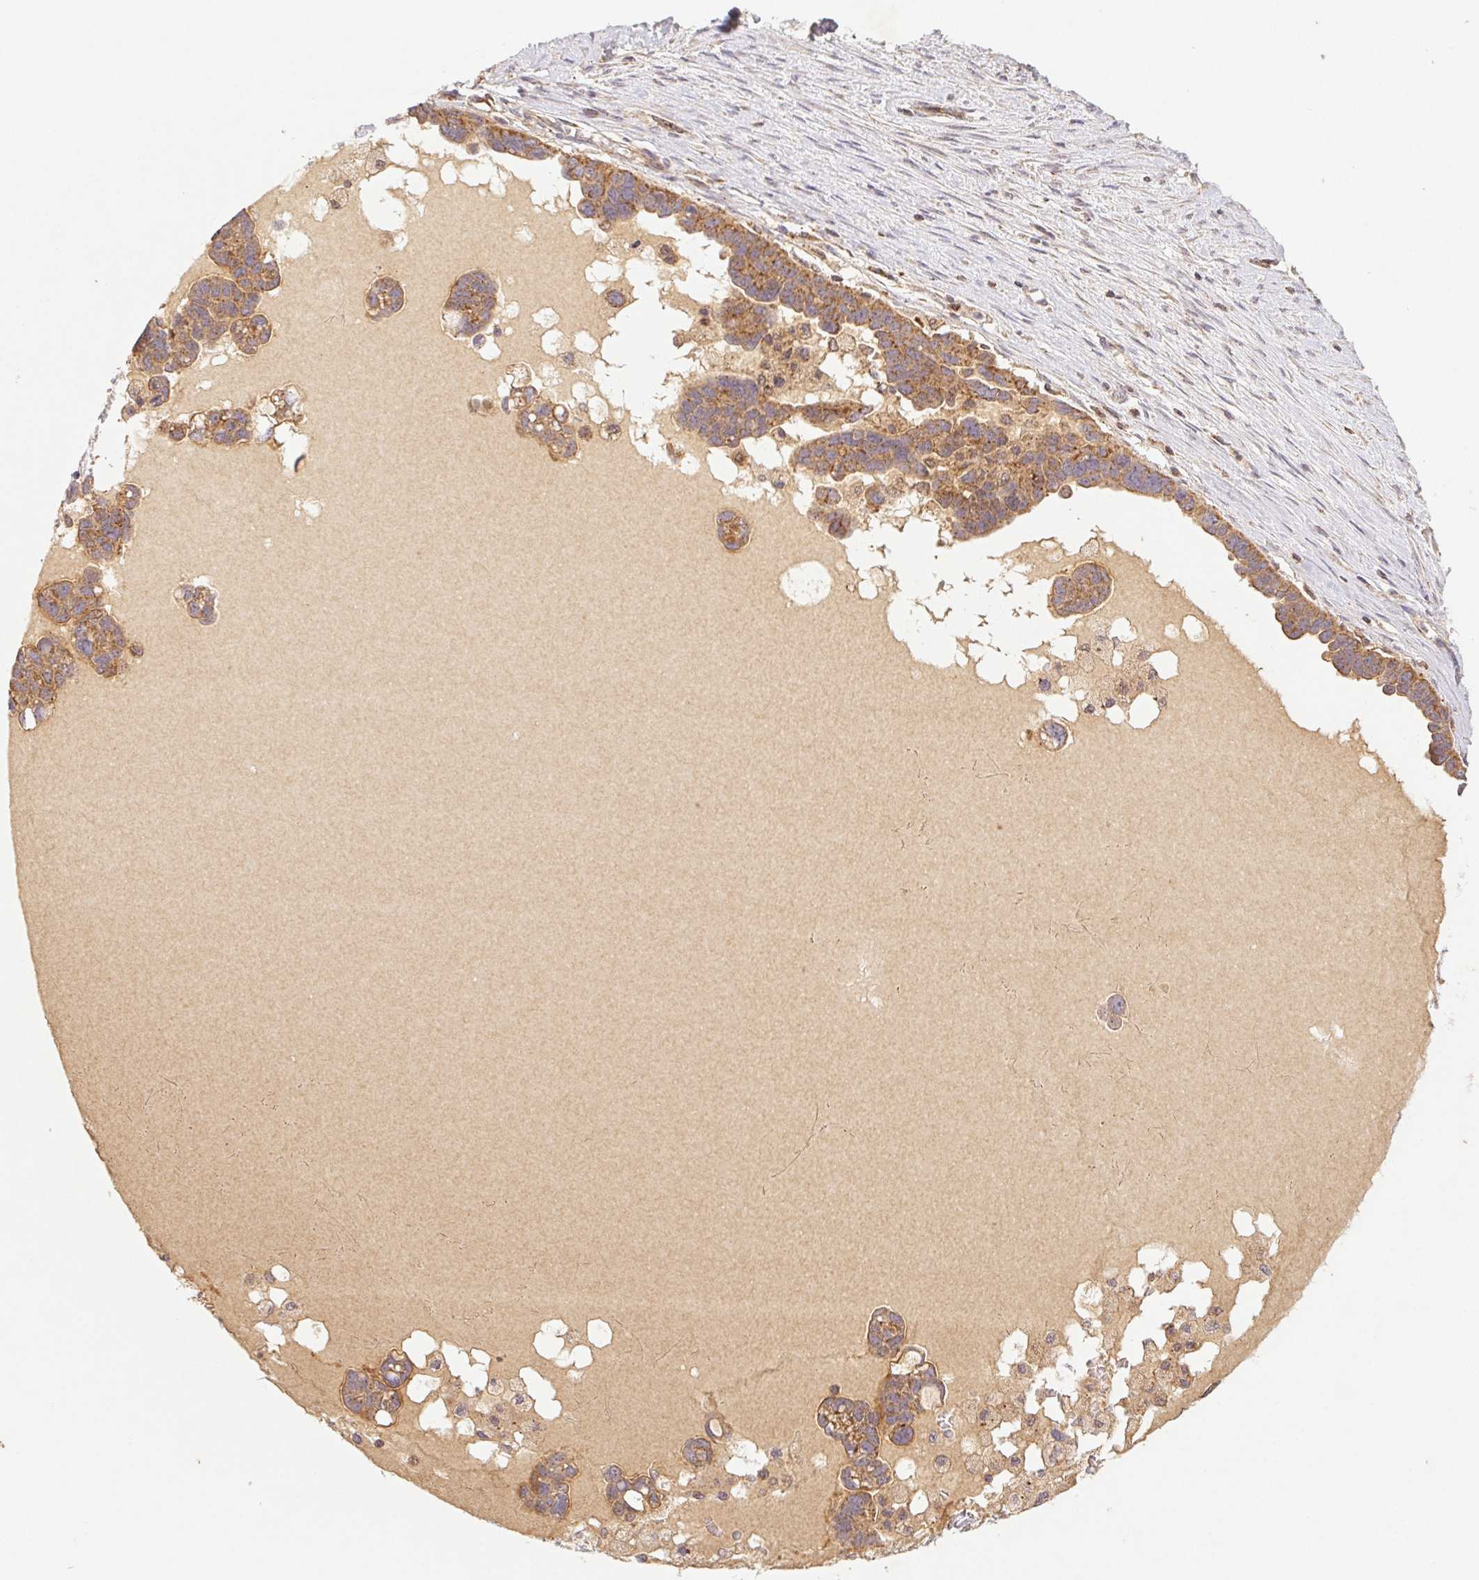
{"staining": {"intensity": "moderate", "quantity": ">75%", "location": "cytoplasmic/membranous"}, "tissue": "ovarian cancer", "cell_type": "Tumor cells", "image_type": "cancer", "snomed": [{"axis": "morphology", "description": "Cystadenocarcinoma, serous, NOS"}, {"axis": "topography", "description": "Ovary"}], "caption": "A photomicrograph of ovarian cancer (serous cystadenocarcinoma) stained for a protein shows moderate cytoplasmic/membranous brown staining in tumor cells. (Stains: DAB (3,3'-diaminobenzidine) in brown, nuclei in blue, Microscopy: brightfield microscopy at high magnification).", "gene": "MTHFD1", "patient": {"sex": "female", "age": 54}}